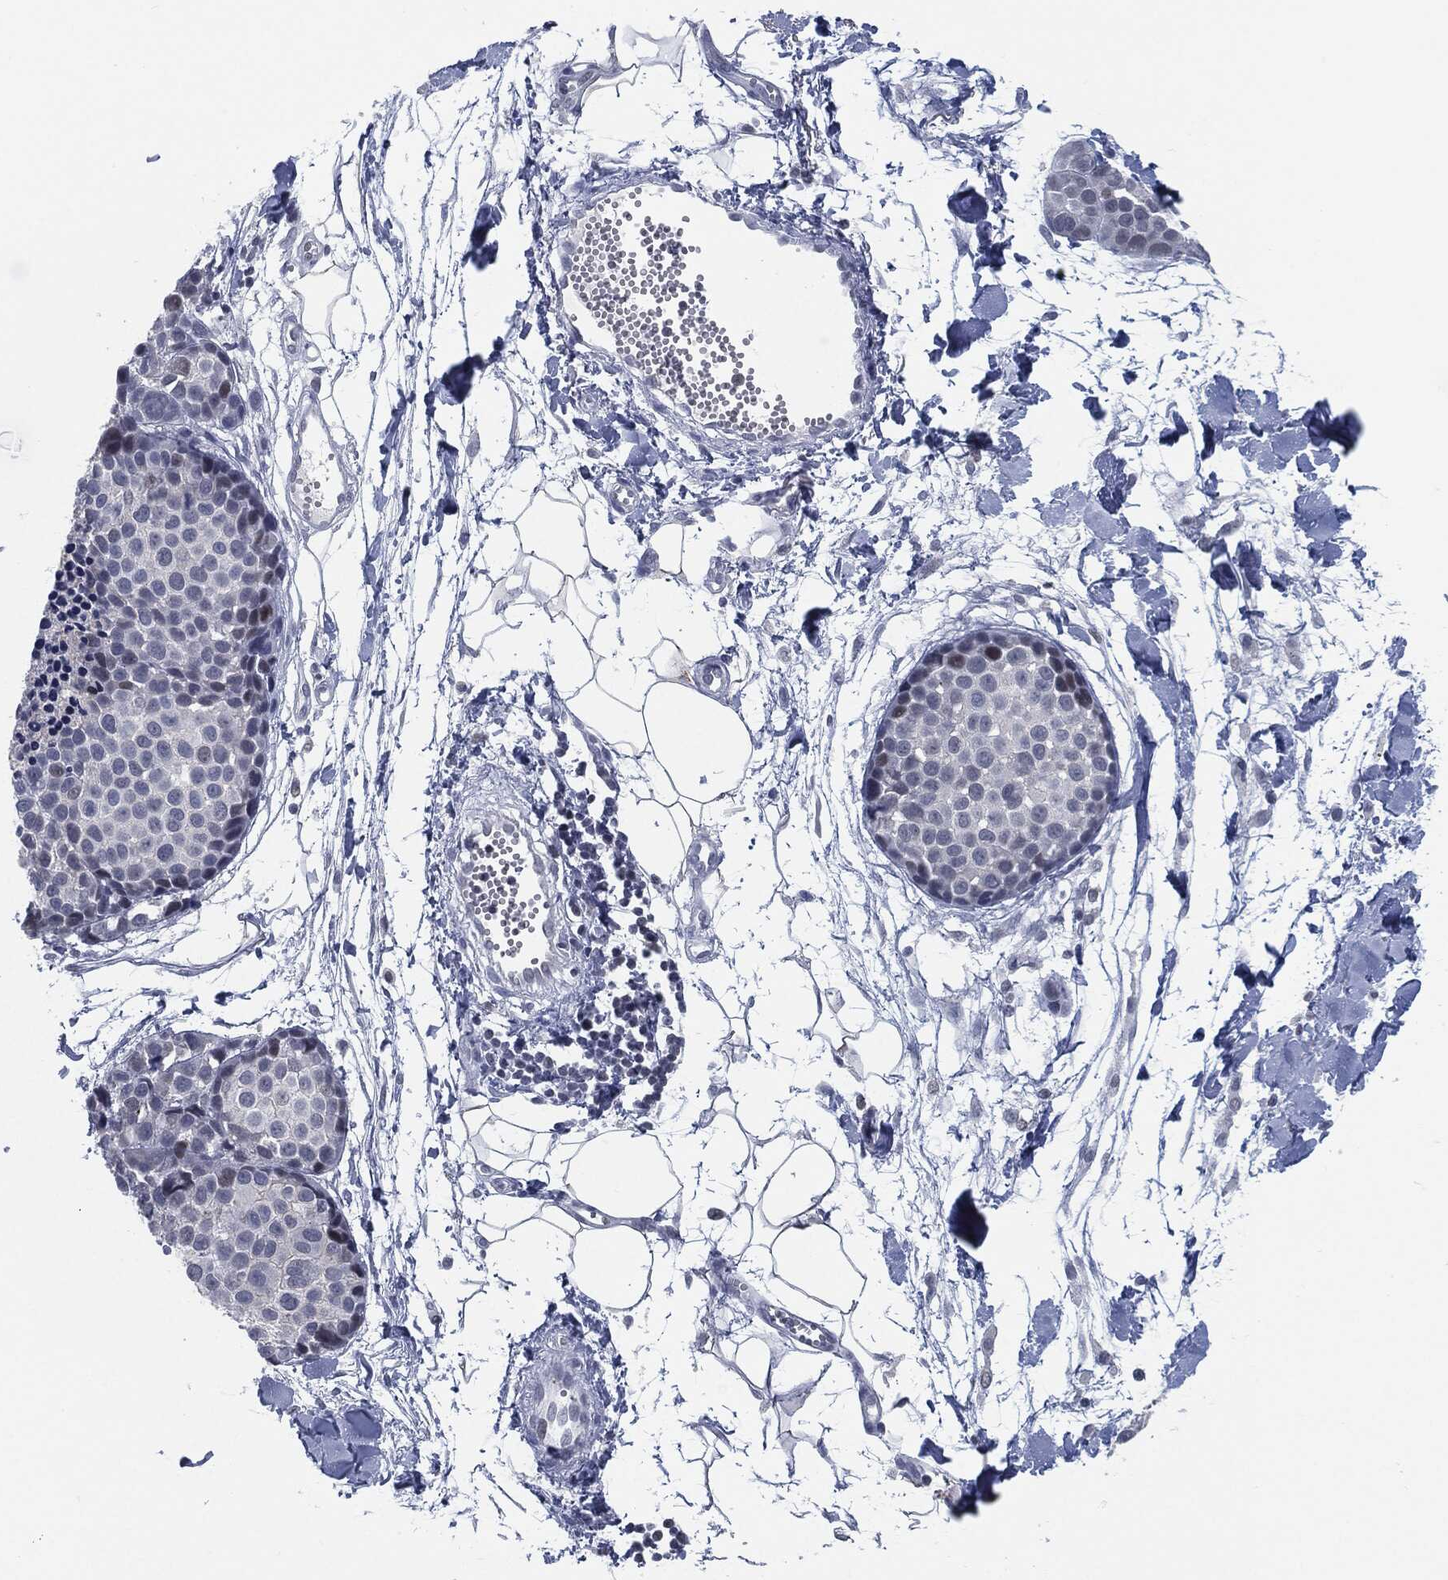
{"staining": {"intensity": "negative", "quantity": "none", "location": "none"}, "tissue": "melanoma", "cell_type": "Tumor cells", "image_type": "cancer", "snomed": [{"axis": "morphology", "description": "Malignant melanoma, NOS"}, {"axis": "topography", "description": "Skin"}], "caption": "IHC image of neoplastic tissue: human melanoma stained with DAB (3,3'-diaminobenzidine) demonstrates no significant protein expression in tumor cells.", "gene": "PROM1", "patient": {"sex": "female", "age": 86}}